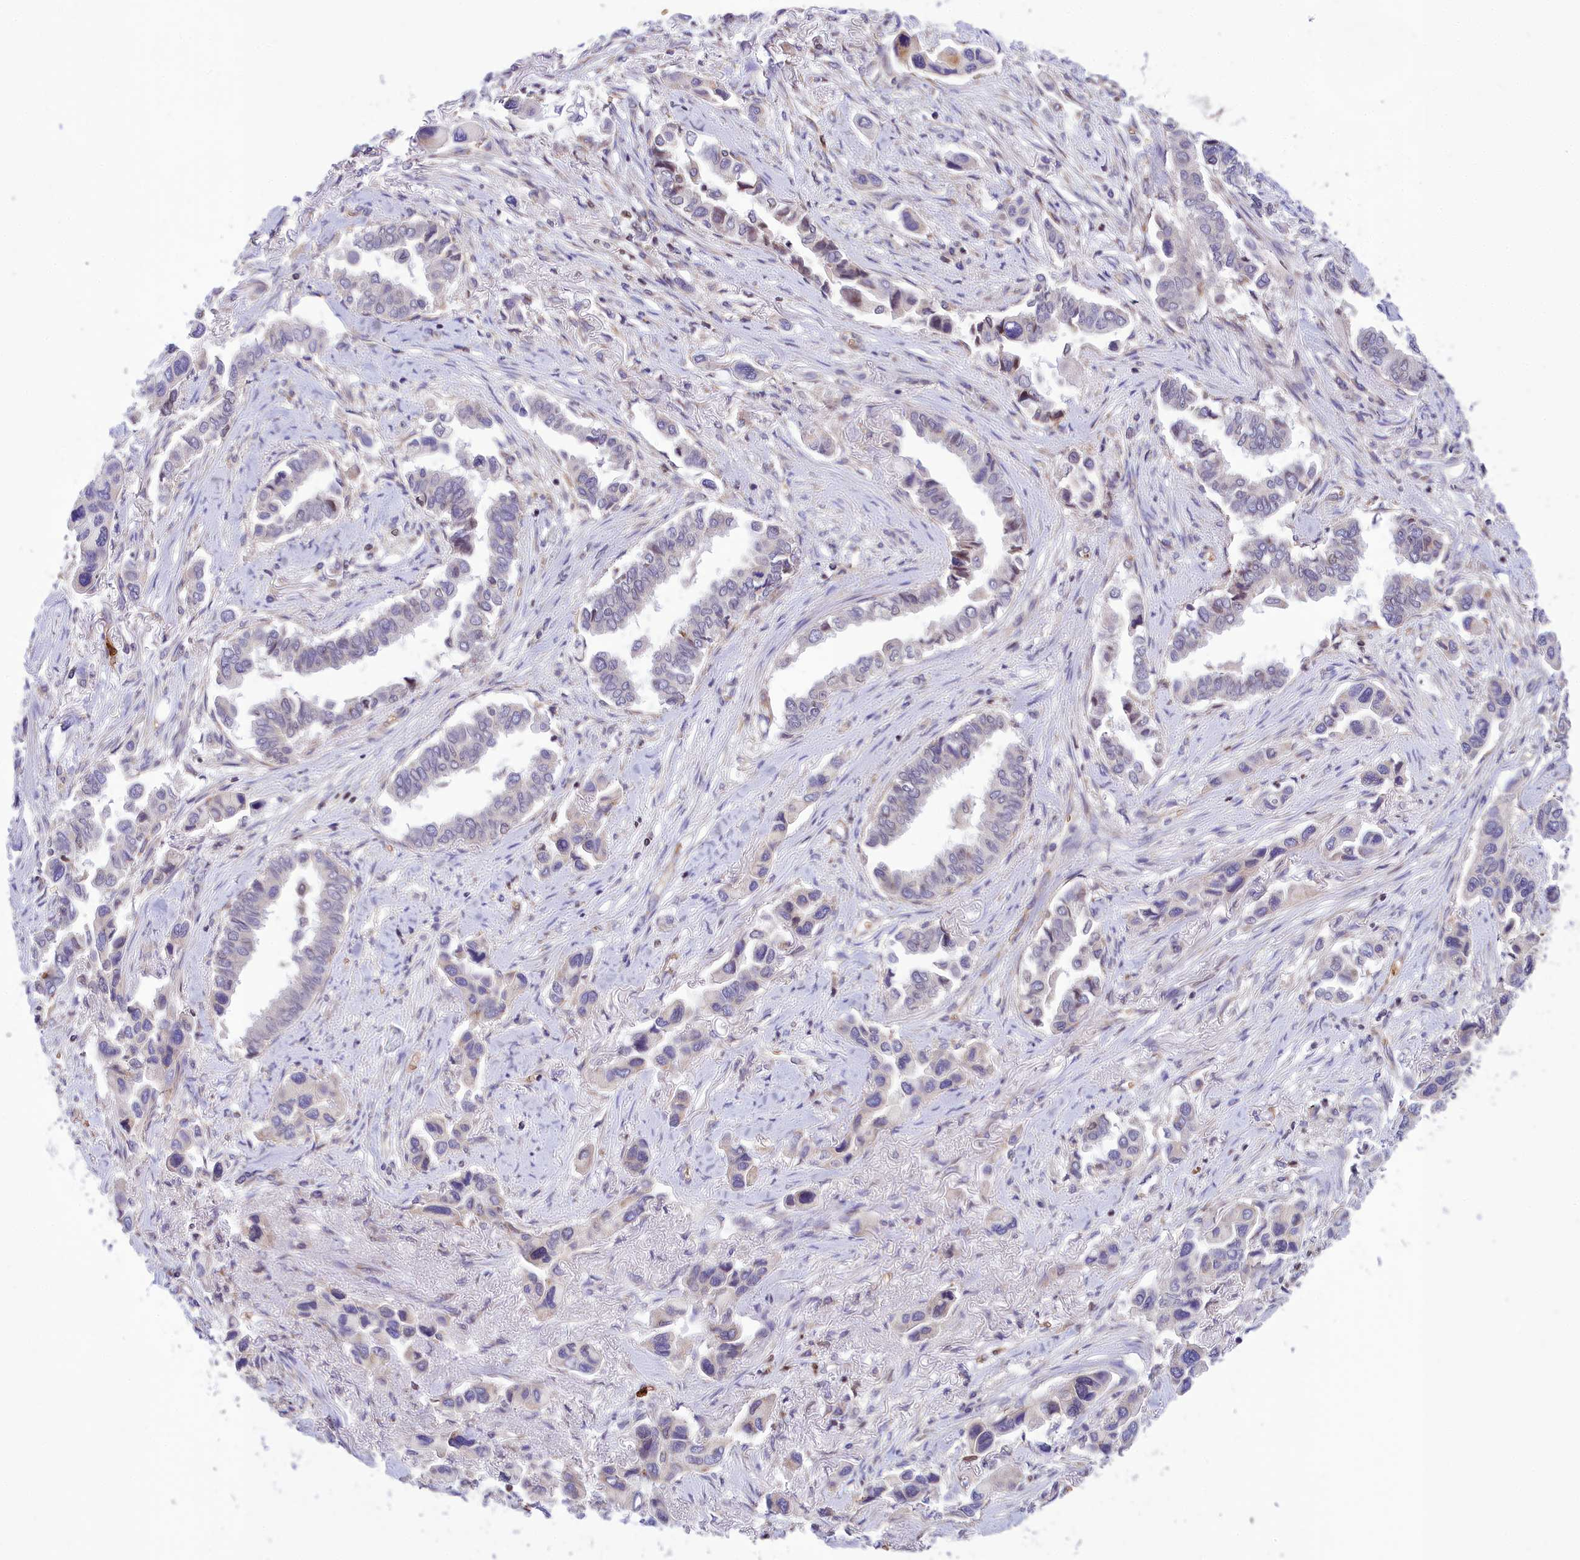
{"staining": {"intensity": "negative", "quantity": "none", "location": "none"}, "tissue": "lung cancer", "cell_type": "Tumor cells", "image_type": "cancer", "snomed": [{"axis": "morphology", "description": "Adenocarcinoma, NOS"}, {"axis": "topography", "description": "Lung"}], "caption": "Immunohistochemistry micrograph of human lung cancer stained for a protein (brown), which demonstrates no expression in tumor cells.", "gene": "PKHD1L1", "patient": {"sex": "female", "age": 76}}